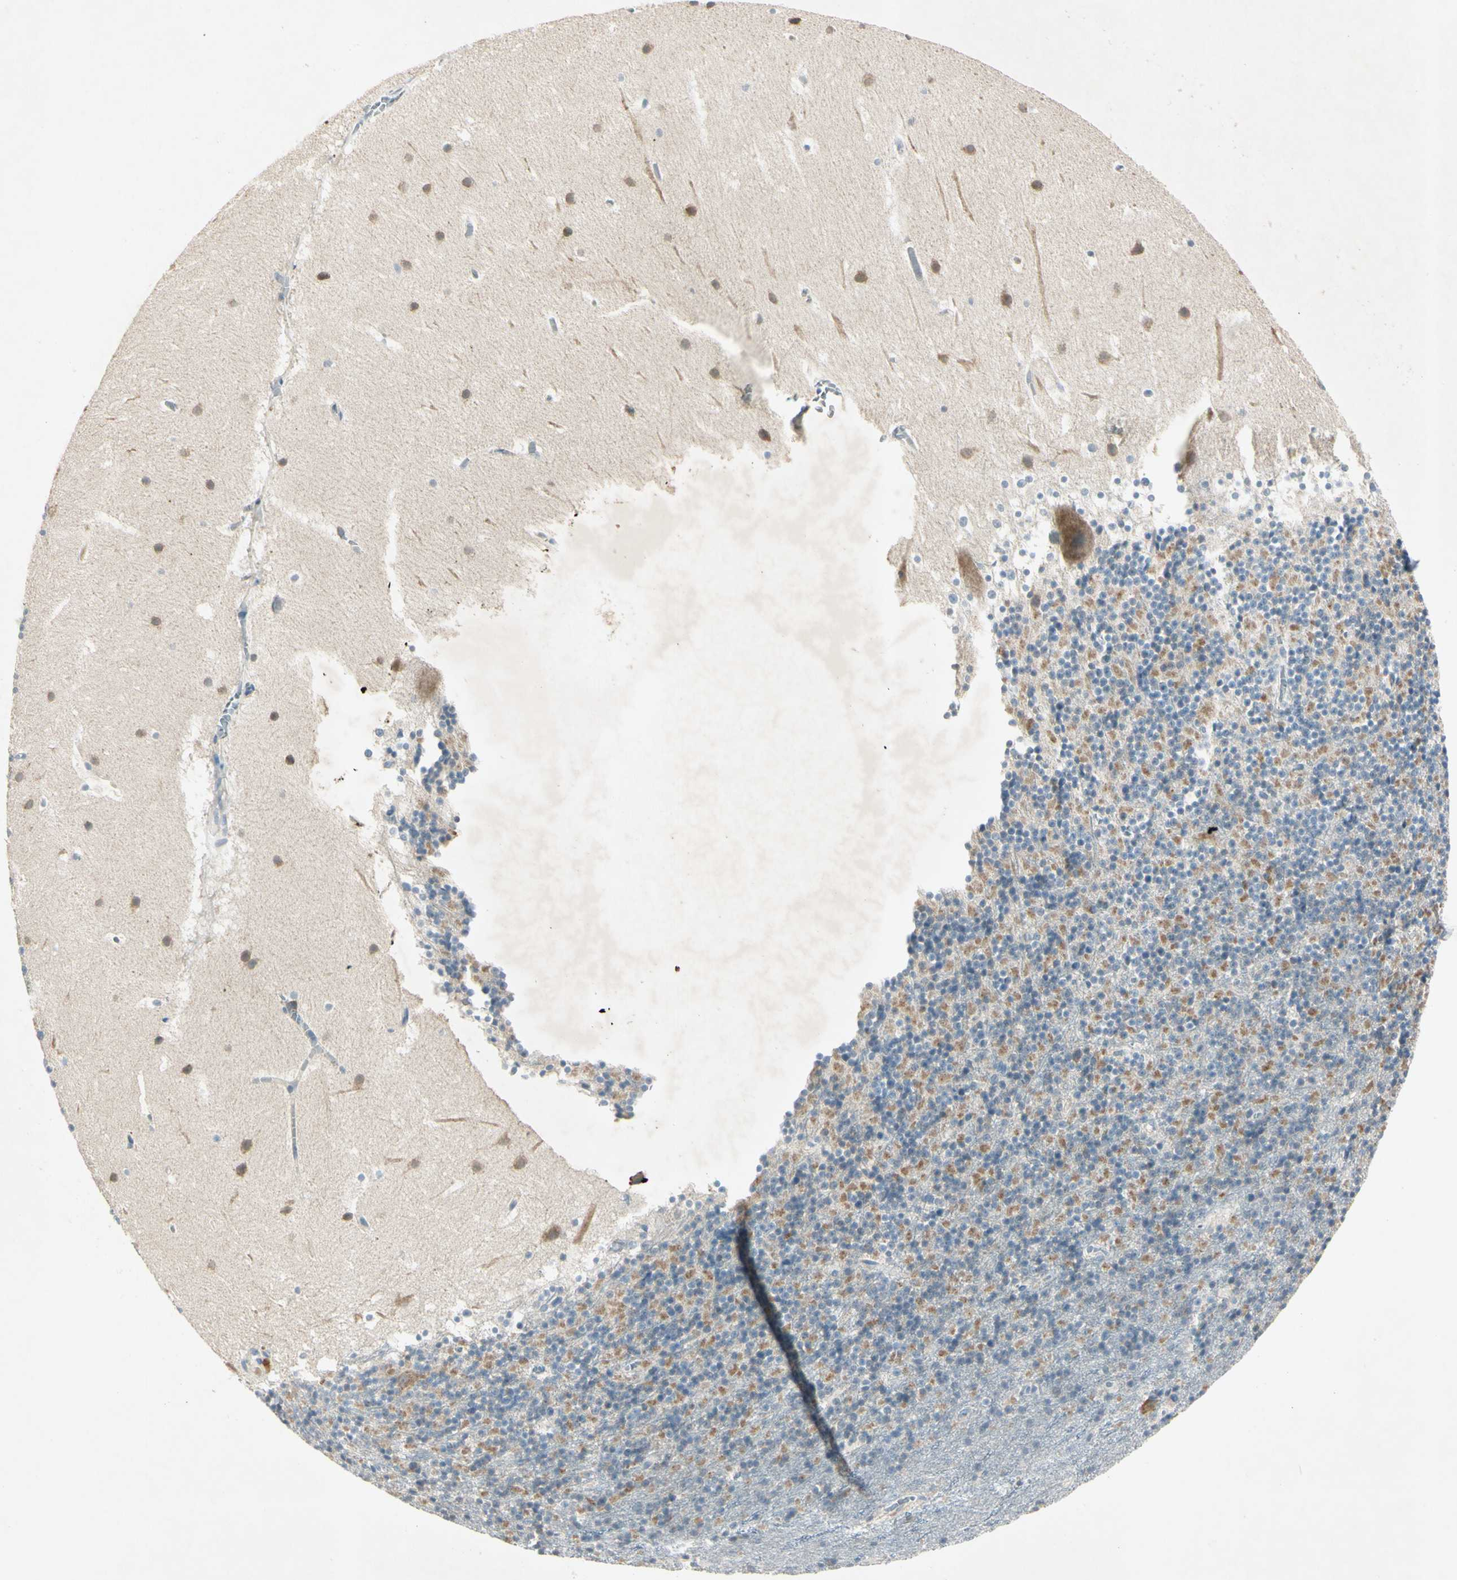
{"staining": {"intensity": "moderate", "quantity": "<25%", "location": "cytoplasmic/membranous"}, "tissue": "cerebellum", "cell_type": "Cells in granular layer", "image_type": "normal", "snomed": [{"axis": "morphology", "description": "Normal tissue, NOS"}, {"axis": "topography", "description": "Cerebellum"}], "caption": "Immunohistochemical staining of normal cerebellum demonstrates <25% levels of moderate cytoplasmic/membranous protein expression in approximately <25% of cells in granular layer.", "gene": "AATK", "patient": {"sex": "male", "age": 45}}